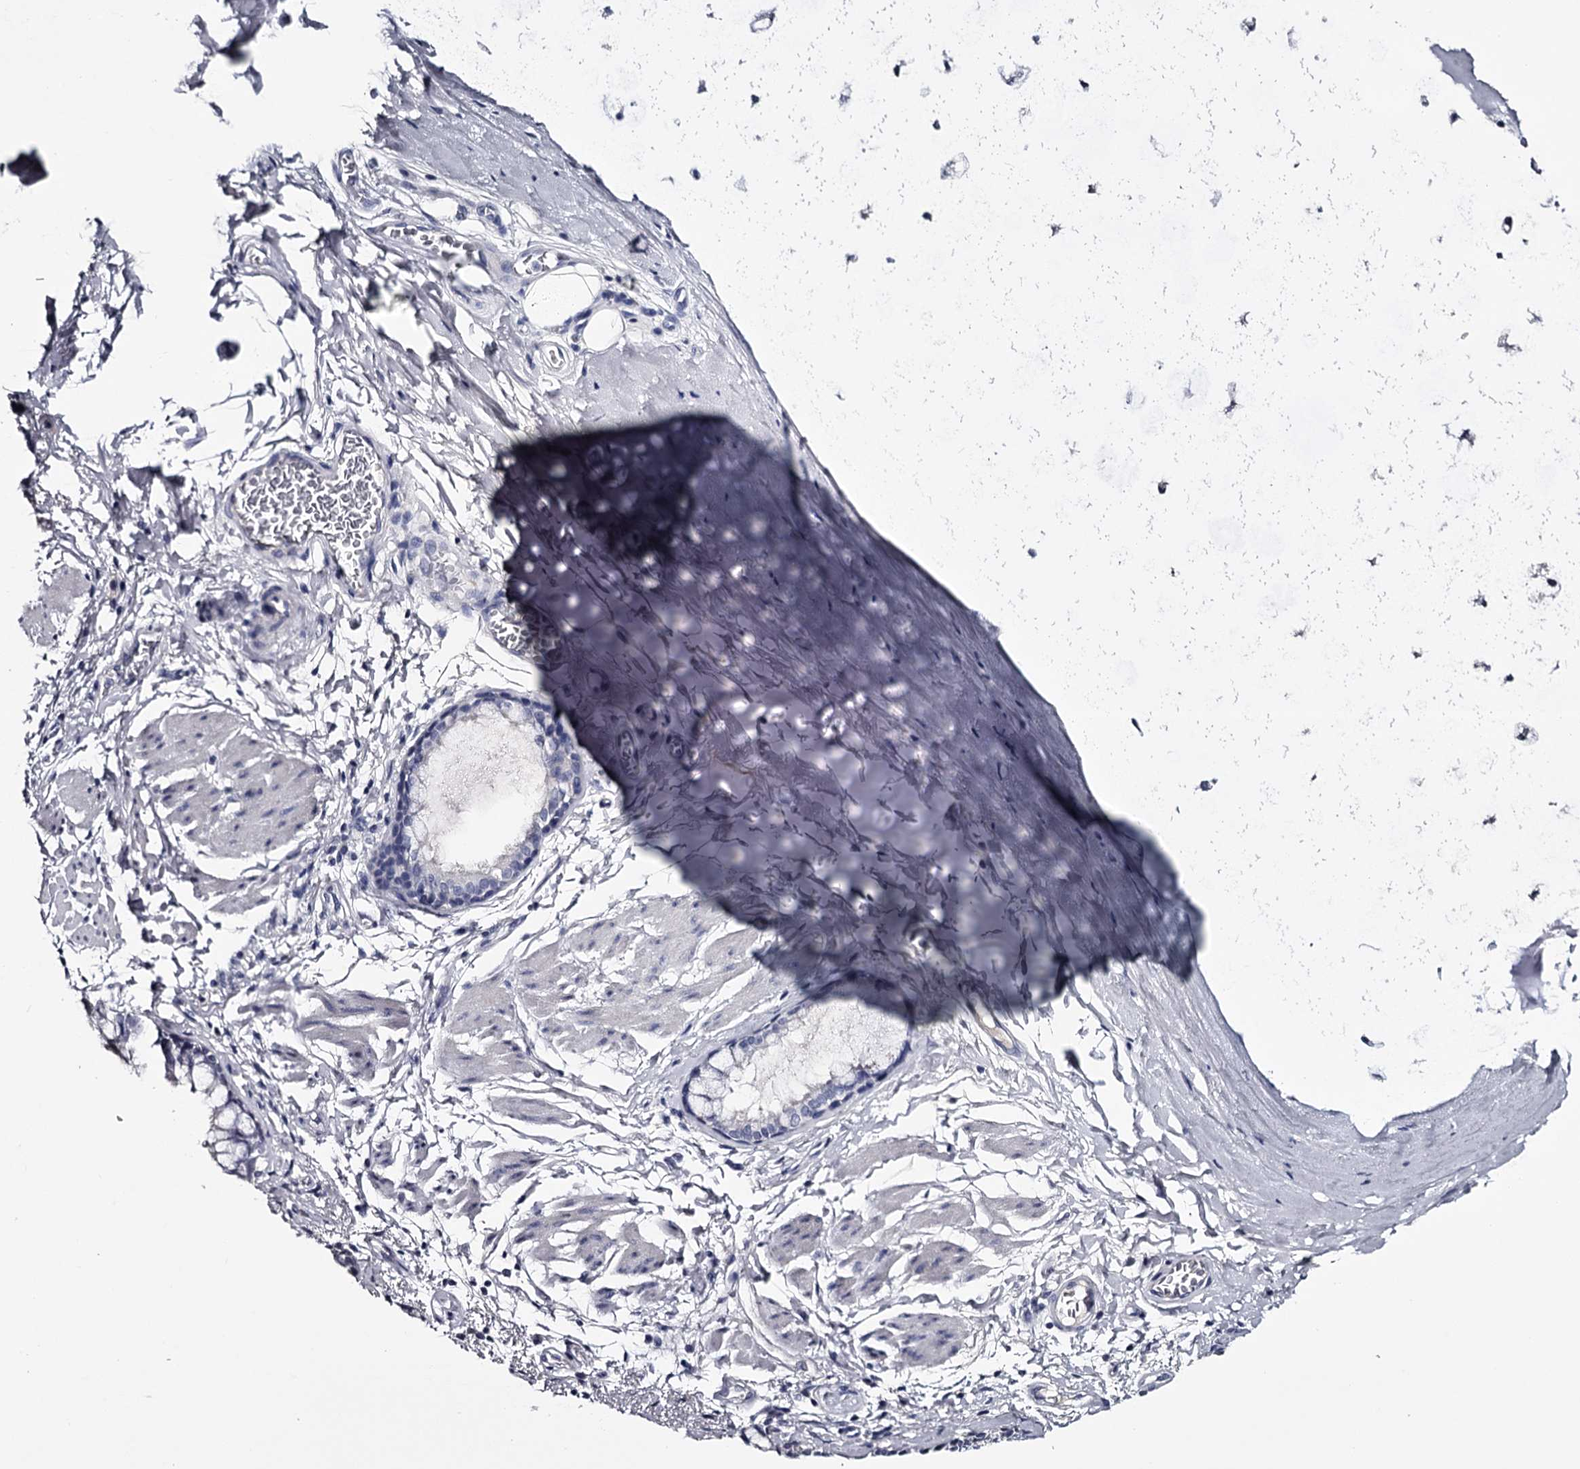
{"staining": {"intensity": "negative", "quantity": "none", "location": "none"}, "tissue": "bronchus", "cell_type": "Respiratory epithelial cells", "image_type": "normal", "snomed": [{"axis": "morphology", "description": "Normal tissue, NOS"}, {"axis": "topography", "description": "Cartilage tissue"}, {"axis": "topography", "description": "Bronchus"}], "caption": "An immunohistochemistry (IHC) micrograph of normal bronchus is shown. There is no staining in respiratory epithelial cells of bronchus.", "gene": "DAO", "patient": {"sex": "female", "age": 36}}